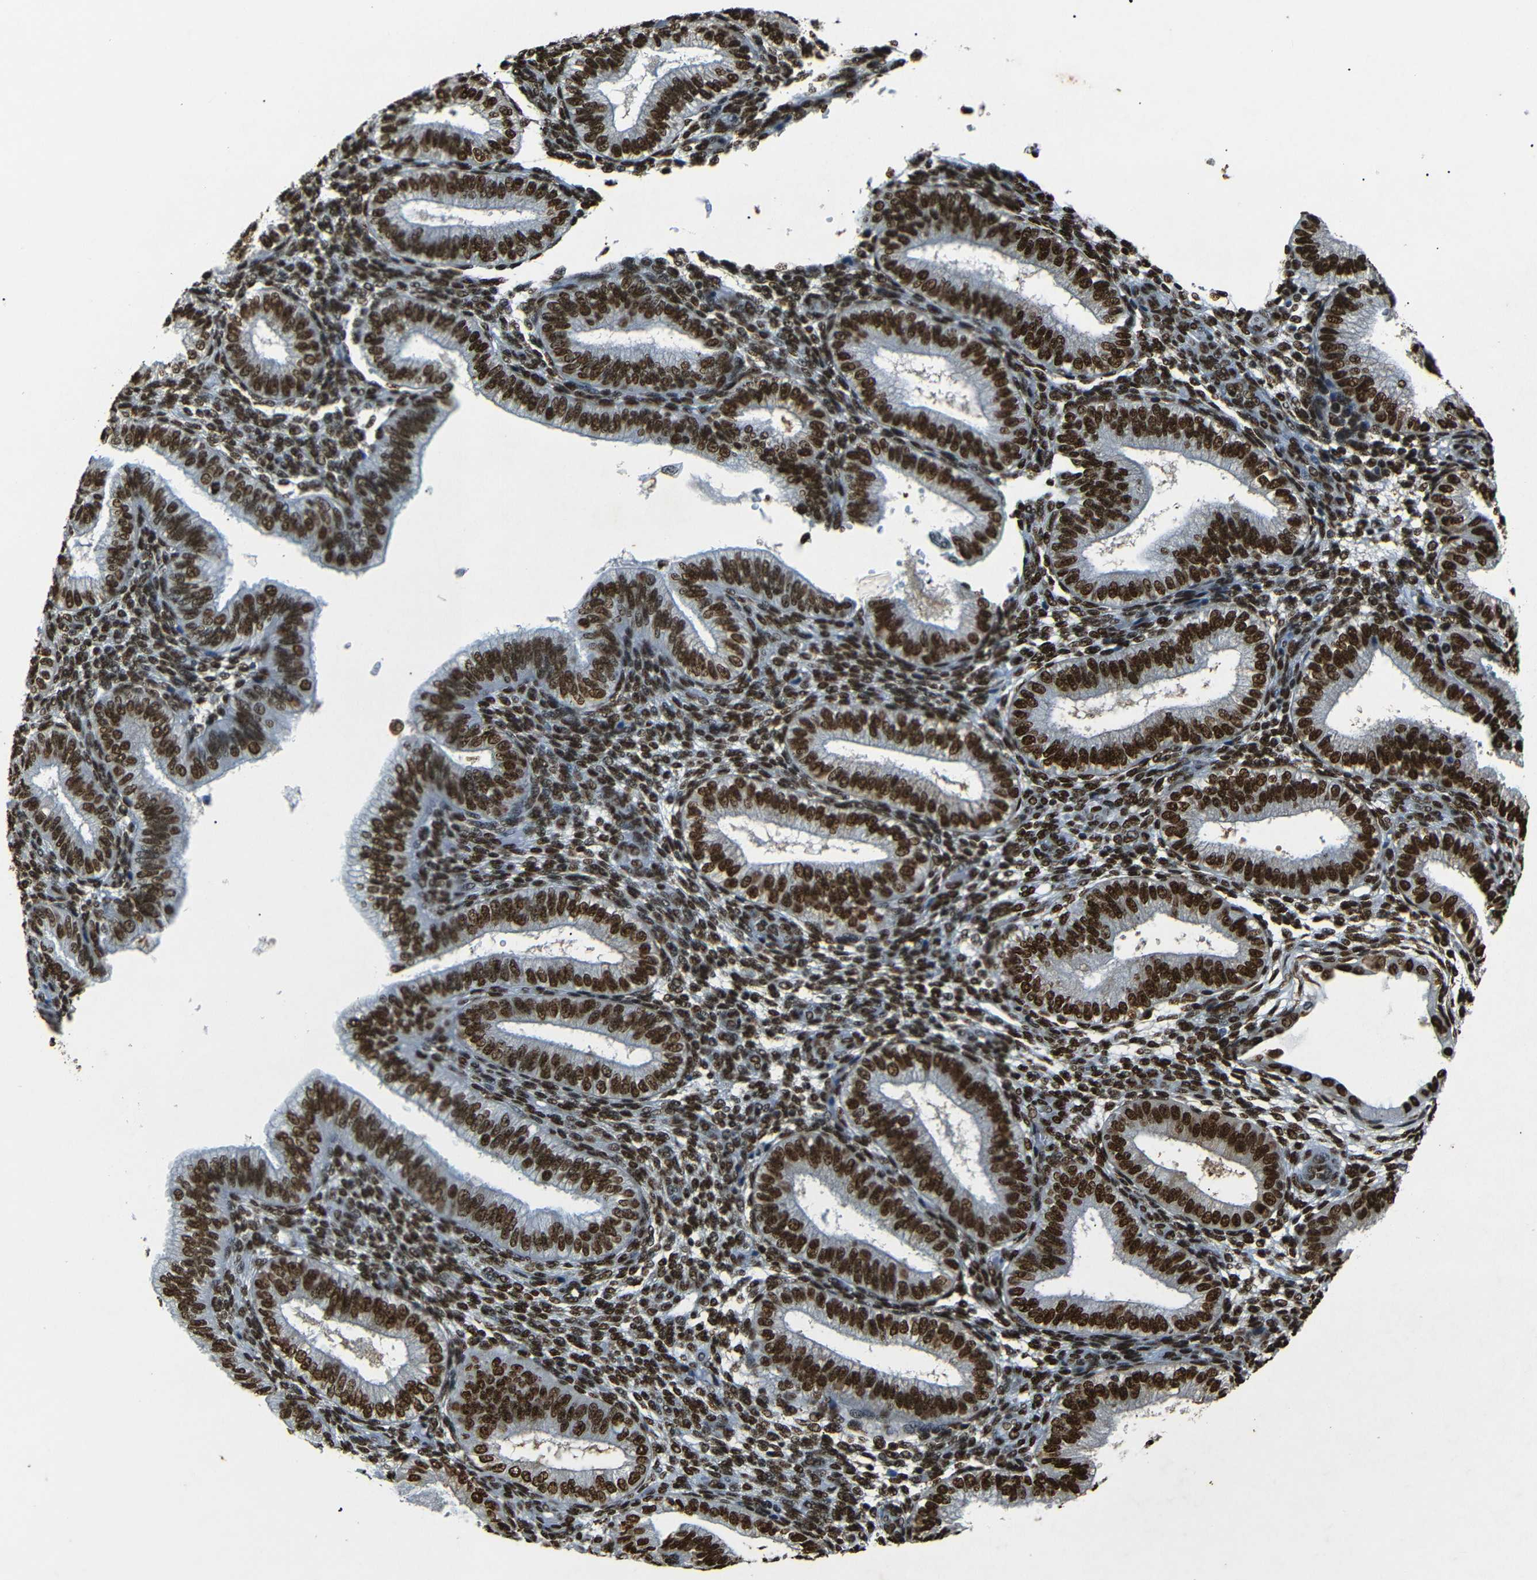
{"staining": {"intensity": "strong", "quantity": ">75%", "location": "nuclear"}, "tissue": "endometrium", "cell_type": "Cells in endometrial stroma", "image_type": "normal", "snomed": [{"axis": "morphology", "description": "Normal tissue, NOS"}, {"axis": "topography", "description": "Endometrium"}], "caption": "The photomicrograph exhibits staining of unremarkable endometrium, revealing strong nuclear protein staining (brown color) within cells in endometrial stroma.", "gene": "HMGN1", "patient": {"sex": "female", "age": 39}}